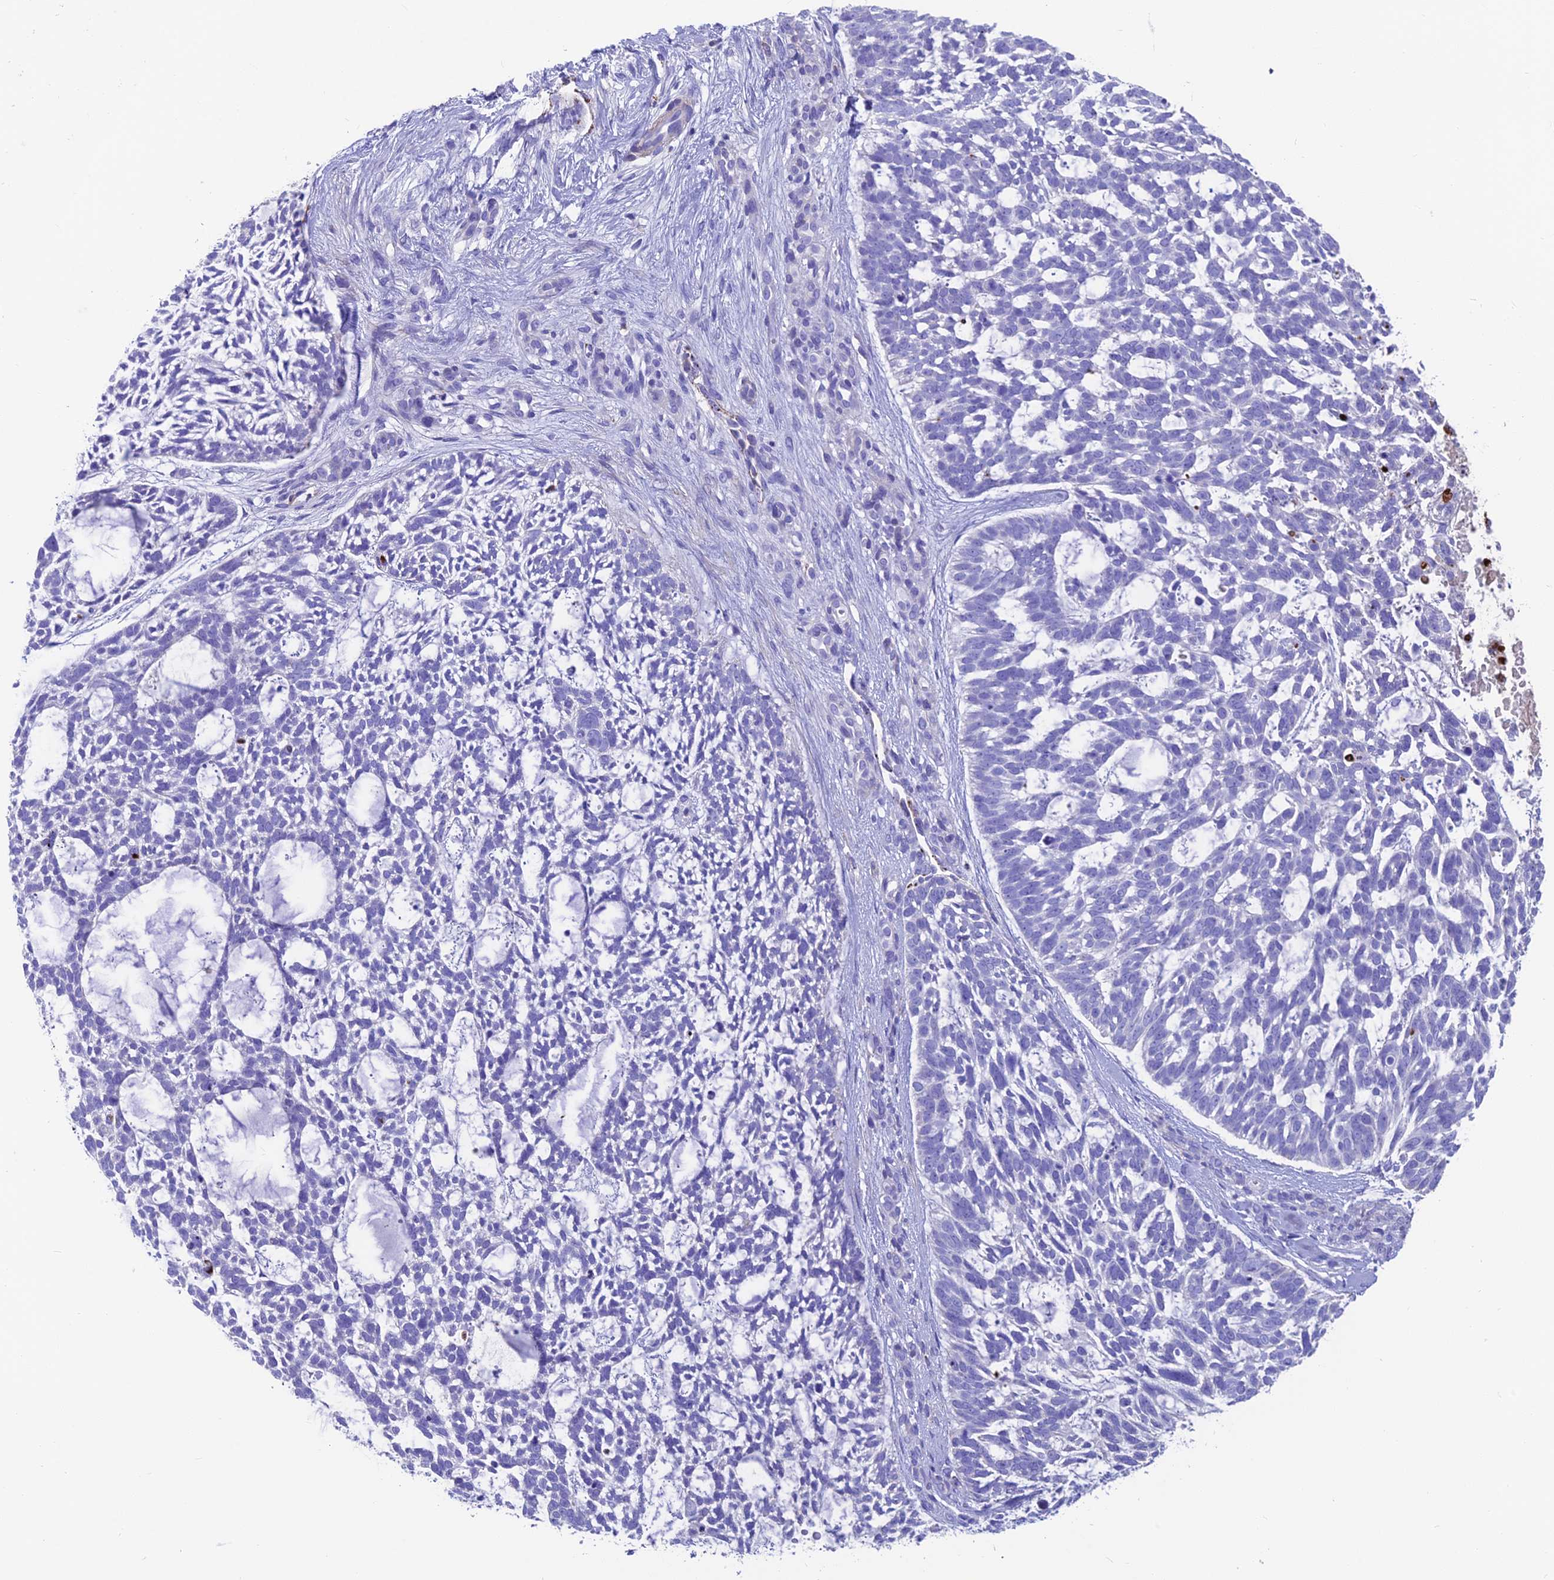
{"staining": {"intensity": "negative", "quantity": "none", "location": "none"}, "tissue": "skin cancer", "cell_type": "Tumor cells", "image_type": "cancer", "snomed": [{"axis": "morphology", "description": "Basal cell carcinoma"}, {"axis": "topography", "description": "Skin"}], "caption": "A micrograph of skin cancer (basal cell carcinoma) stained for a protein shows no brown staining in tumor cells. (DAB (3,3'-diaminobenzidine) IHC with hematoxylin counter stain).", "gene": "GNG11", "patient": {"sex": "male", "age": 88}}